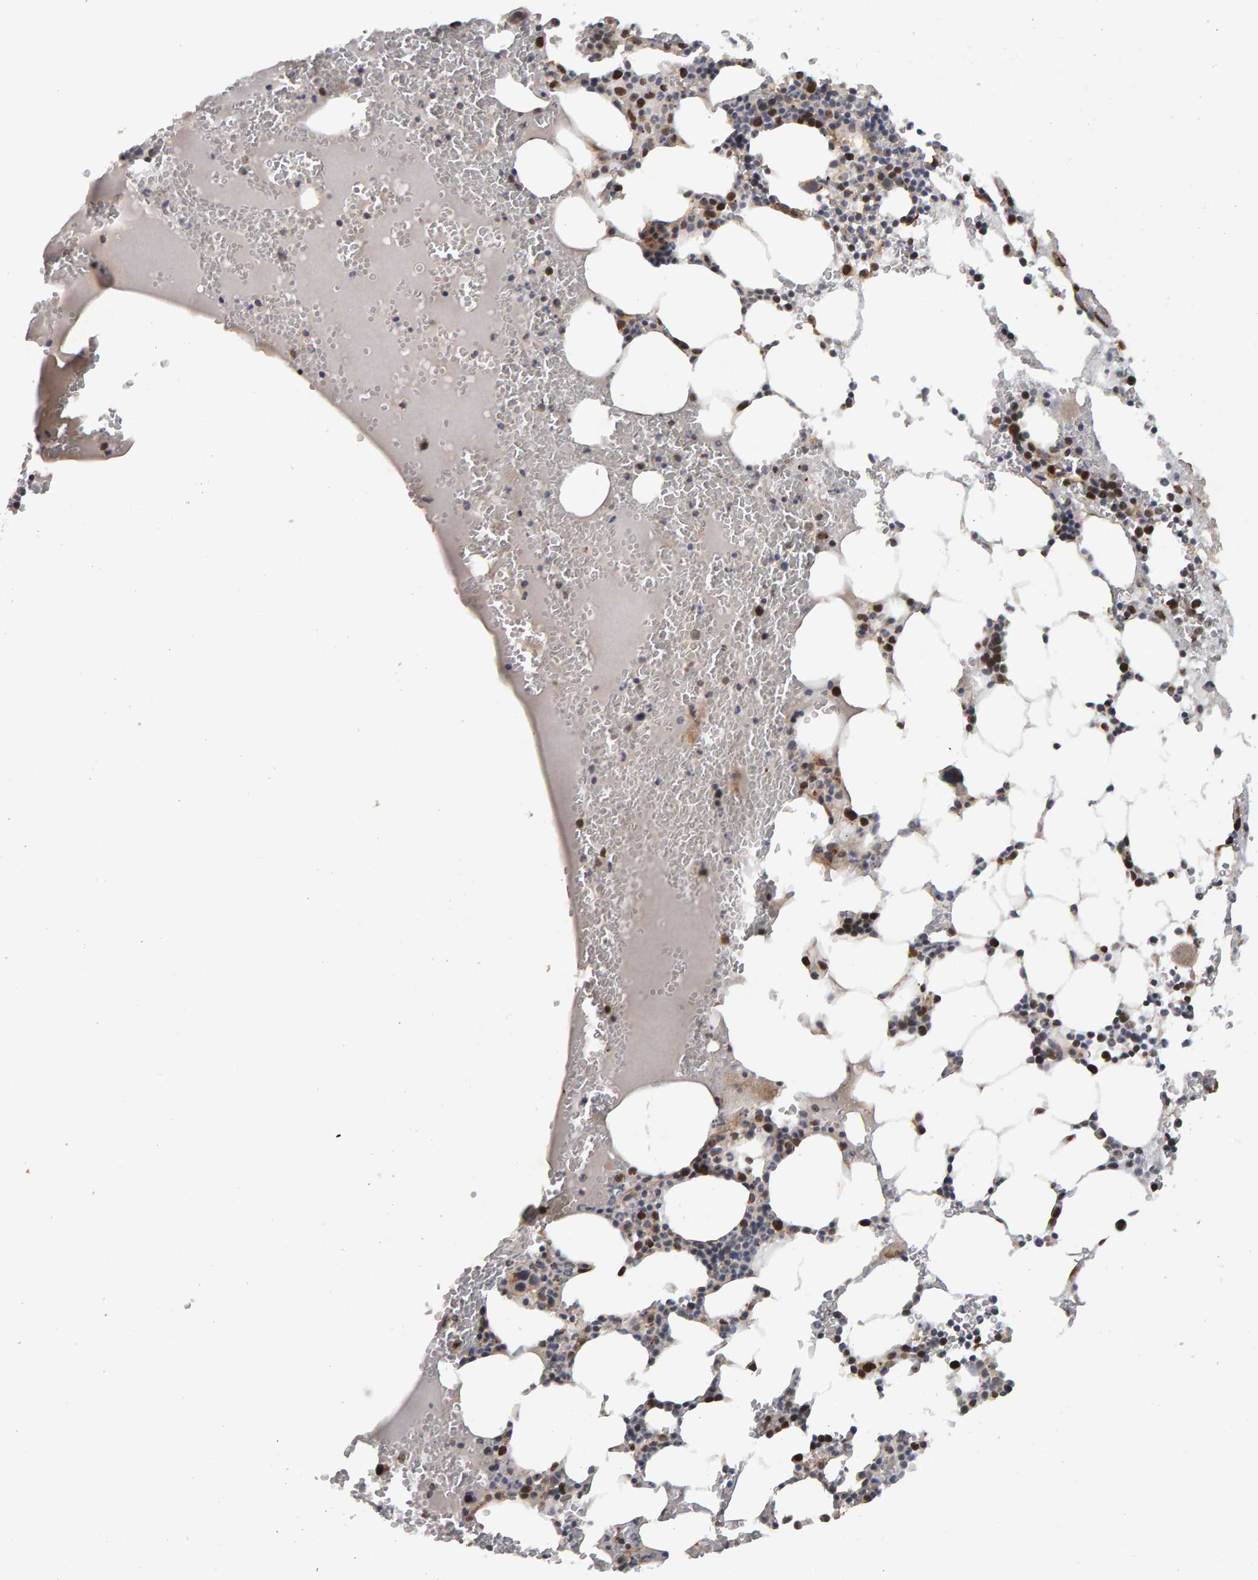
{"staining": {"intensity": "moderate", "quantity": "25%-75%", "location": "nuclear"}, "tissue": "bone marrow", "cell_type": "Hematopoietic cells", "image_type": "normal", "snomed": [{"axis": "morphology", "description": "Normal tissue, NOS"}, {"axis": "morphology", "description": "Inflammation, NOS"}, {"axis": "topography", "description": "Bone marrow"}], "caption": "An image of human bone marrow stained for a protein reveals moderate nuclear brown staining in hematopoietic cells. (DAB = brown stain, brightfield microscopy at high magnification).", "gene": "CDCA5", "patient": {"sex": "female", "age": 67}}